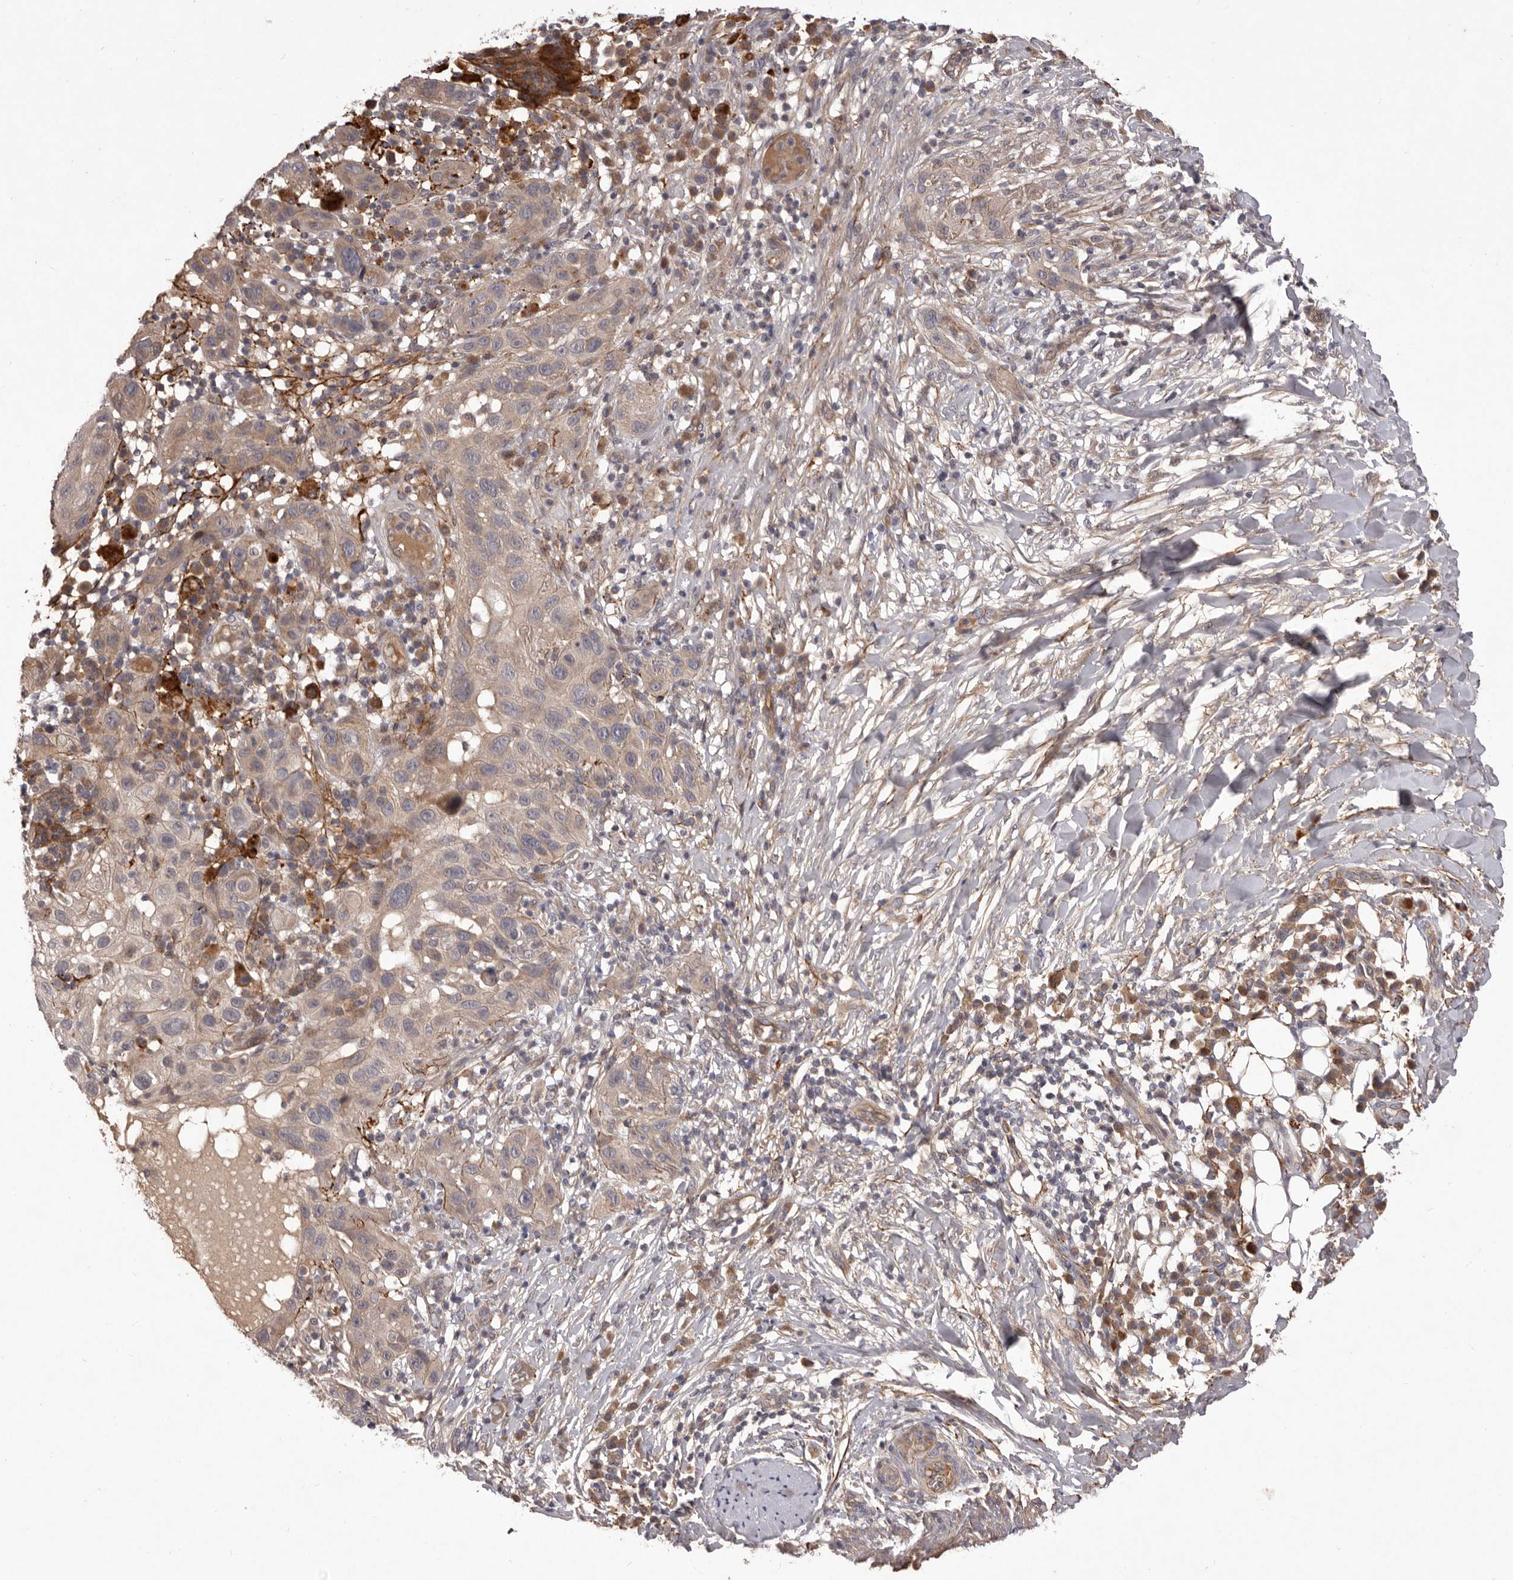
{"staining": {"intensity": "weak", "quantity": ">75%", "location": "cytoplasmic/membranous"}, "tissue": "skin cancer", "cell_type": "Tumor cells", "image_type": "cancer", "snomed": [{"axis": "morphology", "description": "Normal tissue, NOS"}, {"axis": "morphology", "description": "Squamous cell carcinoma, NOS"}, {"axis": "topography", "description": "Skin"}], "caption": "An image of human skin cancer stained for a protein displays weak cytoplasmic/membranous brown staining in tumor cells.", "gene": "HBS1L", "patient": {"sex": "female", "age": 96}}